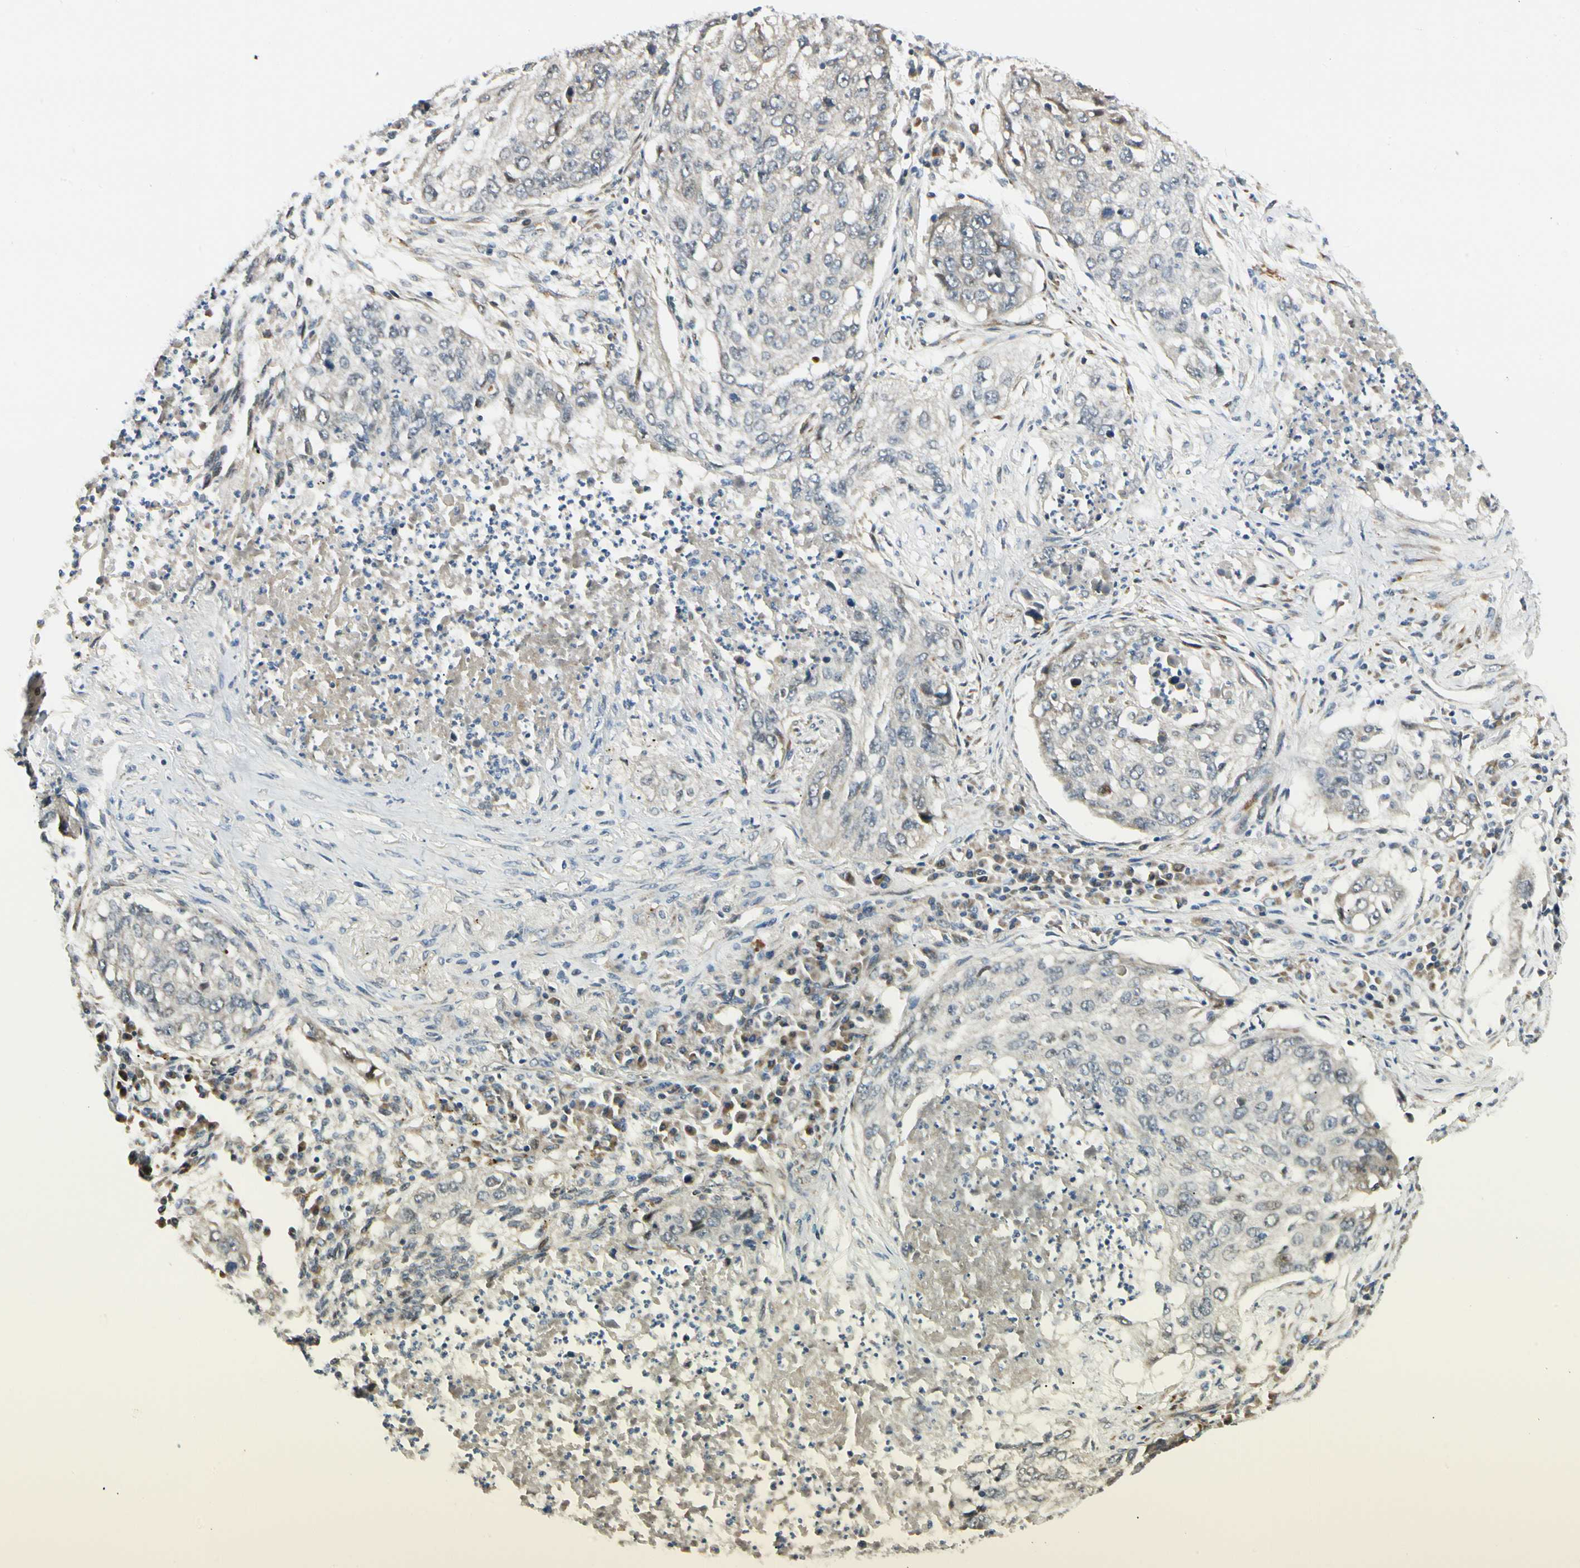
{"staining": {"intensity": "weak", "quantity": "<25%", "location": "nuclear"}, "tissue": "lung cancer", "cell_type": "Tumor cells", "image_type": "cancer", "snomed": [{"axis": "morphology", "description": "Squamous cell carcinoma, NOS"}, {"axis": "topography", "description": "Lung"}], "caption": "IHC image of lung cancer (squamous cell carcinoma) stained for a protein (brown), which shows no positivity in tumor cells.", "gene": "P4HA3", "patient": {"sex": "female", "age": 63}}